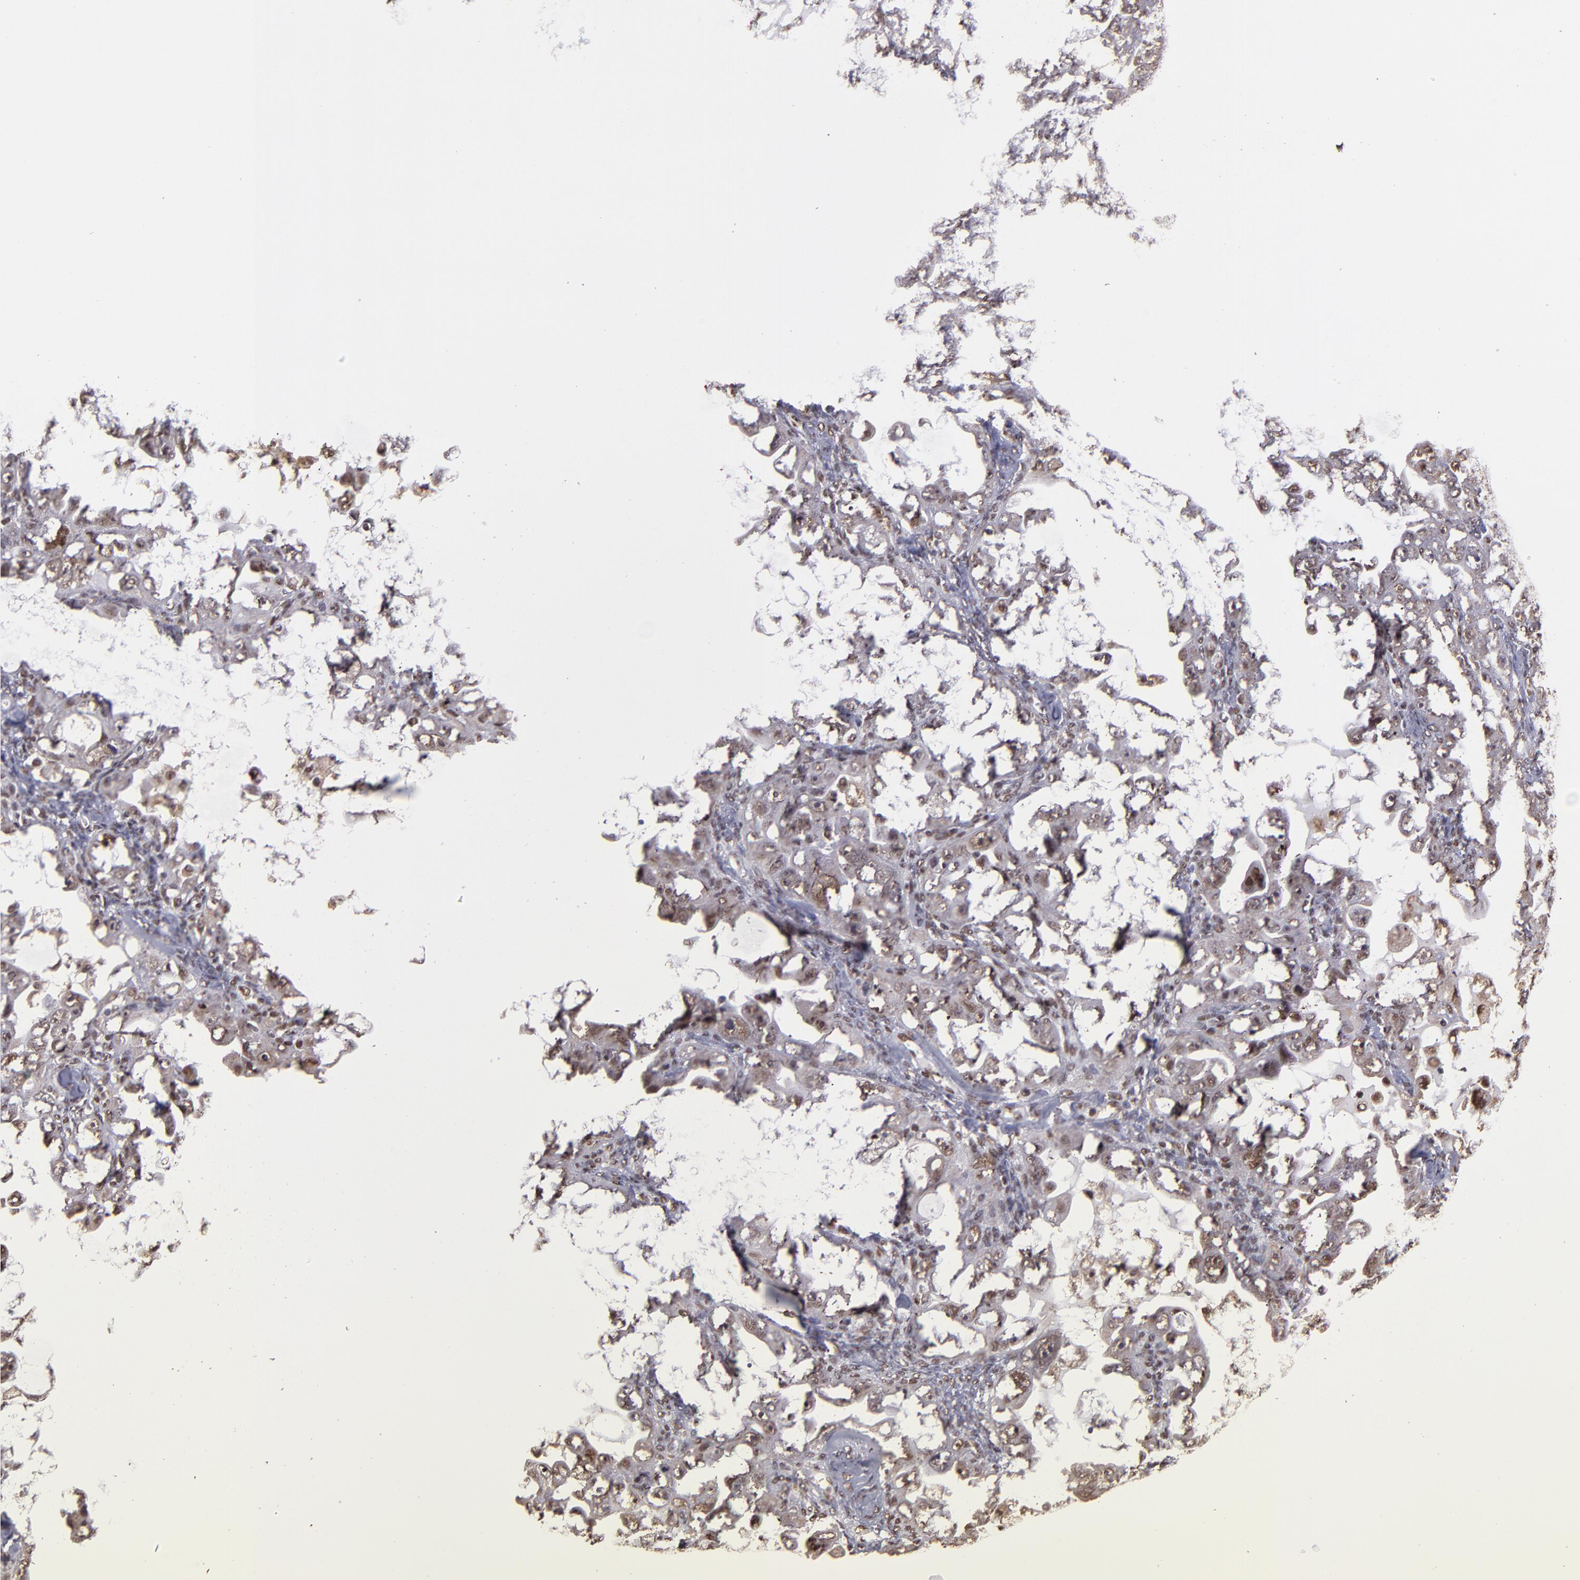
{"staining": {"intensity": "weak", "quantity": ">75%", "location": "nuclear"}, "tissue": "ovarian cancer", "cell_type": "Tumor cells", "image_type": "cancer", "snomed": [{"axis": "morphology", "description": "Cystadenocarcinoma, serous, NOS"}, {"axis": "topography", "description": "Ovary"}], "caption": "Immunohistochemistry photomicrograph of neoplastic tissue: human ovarian serous cystadenocarcinoma stained using IHC shows low levels of weak protein expression localized specifically in the nuclear of tumor cells, appearing as a nuclear brown color.", "gene": "SP1", "patient": {"sex": "female", "age": 66}}